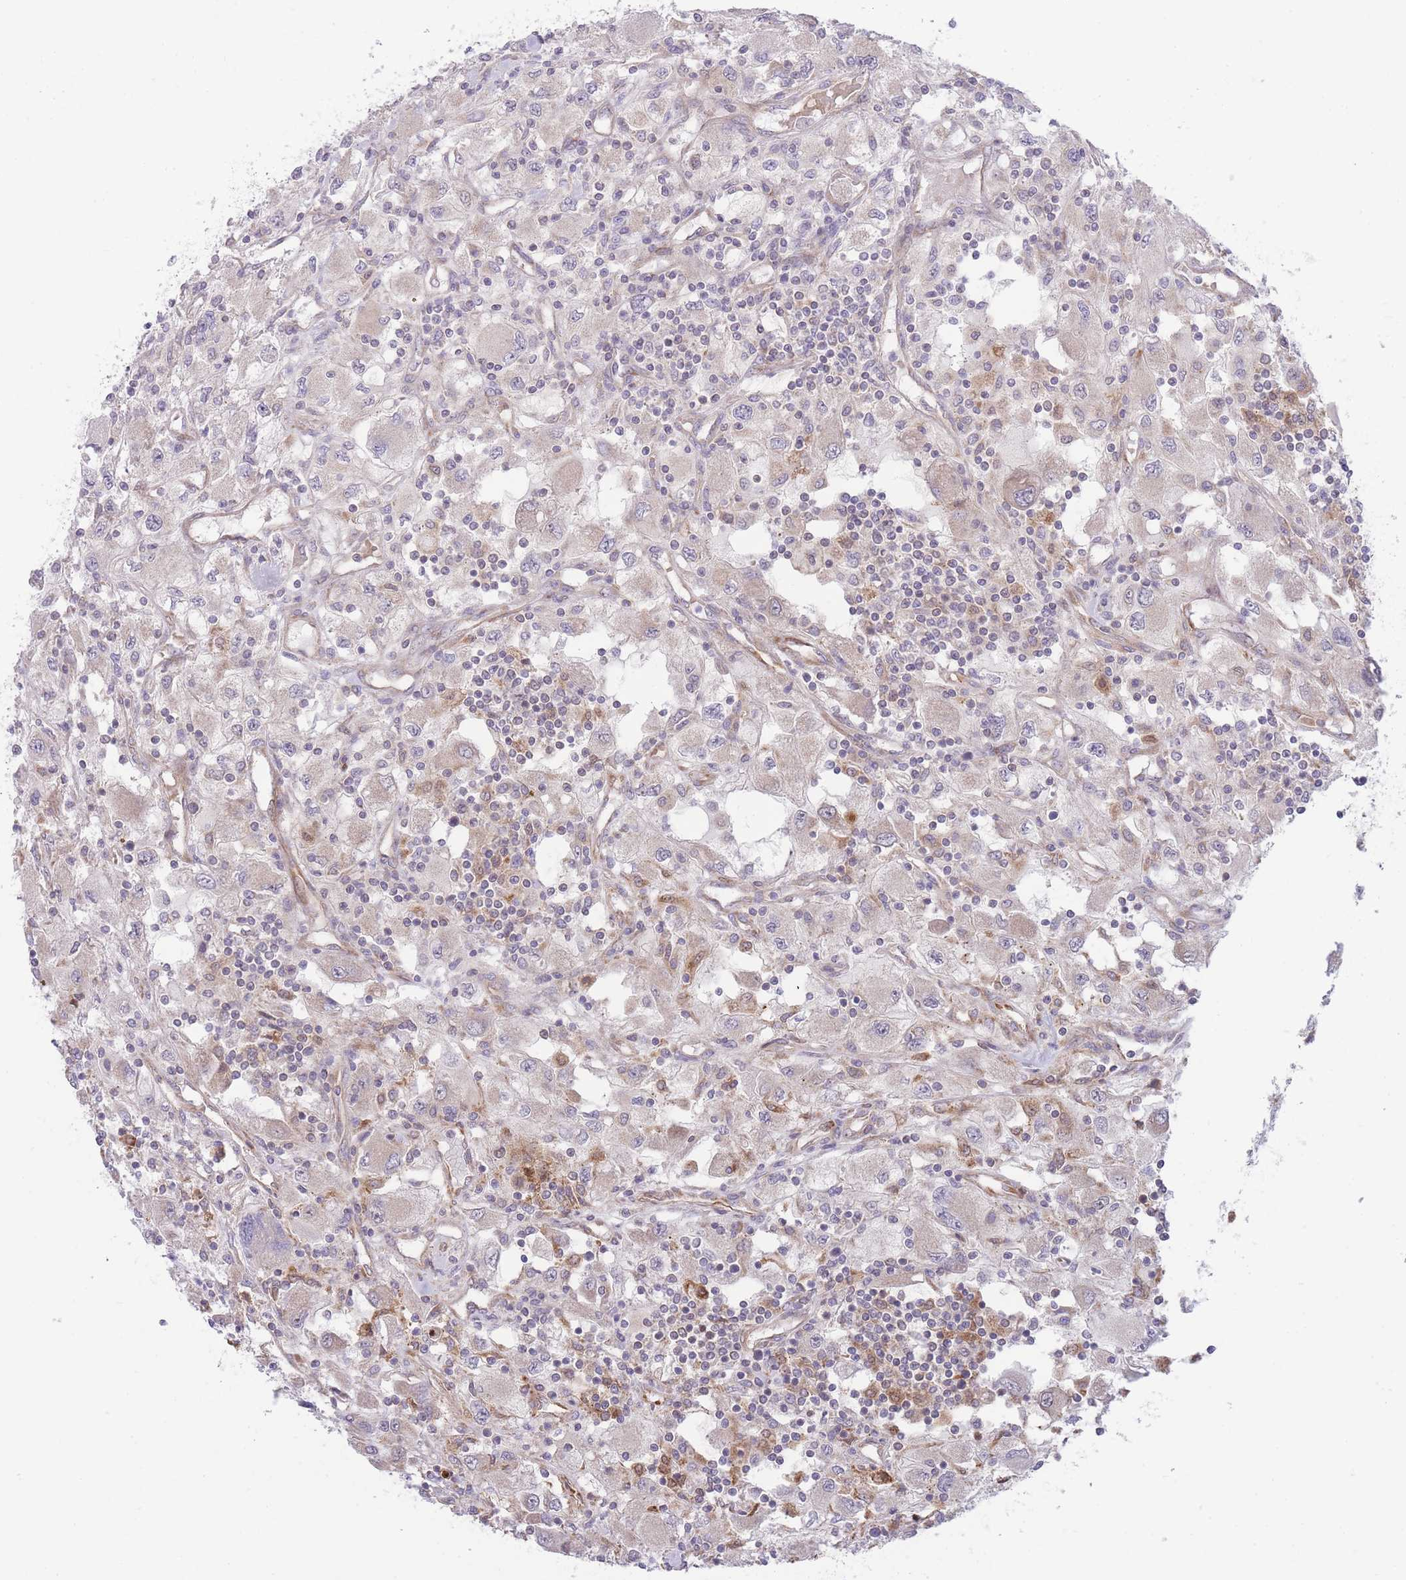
{"staining": {"intensity": "negative", "quantity": "none", "location": "none"}, "tissue": "renal cancer", "cell_type": "Tumor cells", "image_type": "cancer", "snomed": [{"axis": "morphology", "description": "Adenocarcinoma, NOS"}, {"axis": "topography", "description": "Kidney"}], "caption": "The image exhibits no staining of tumor cells in renal cancer.", "gene": "BOLA2B", "patient": {"sex": "female", "age": 67}}